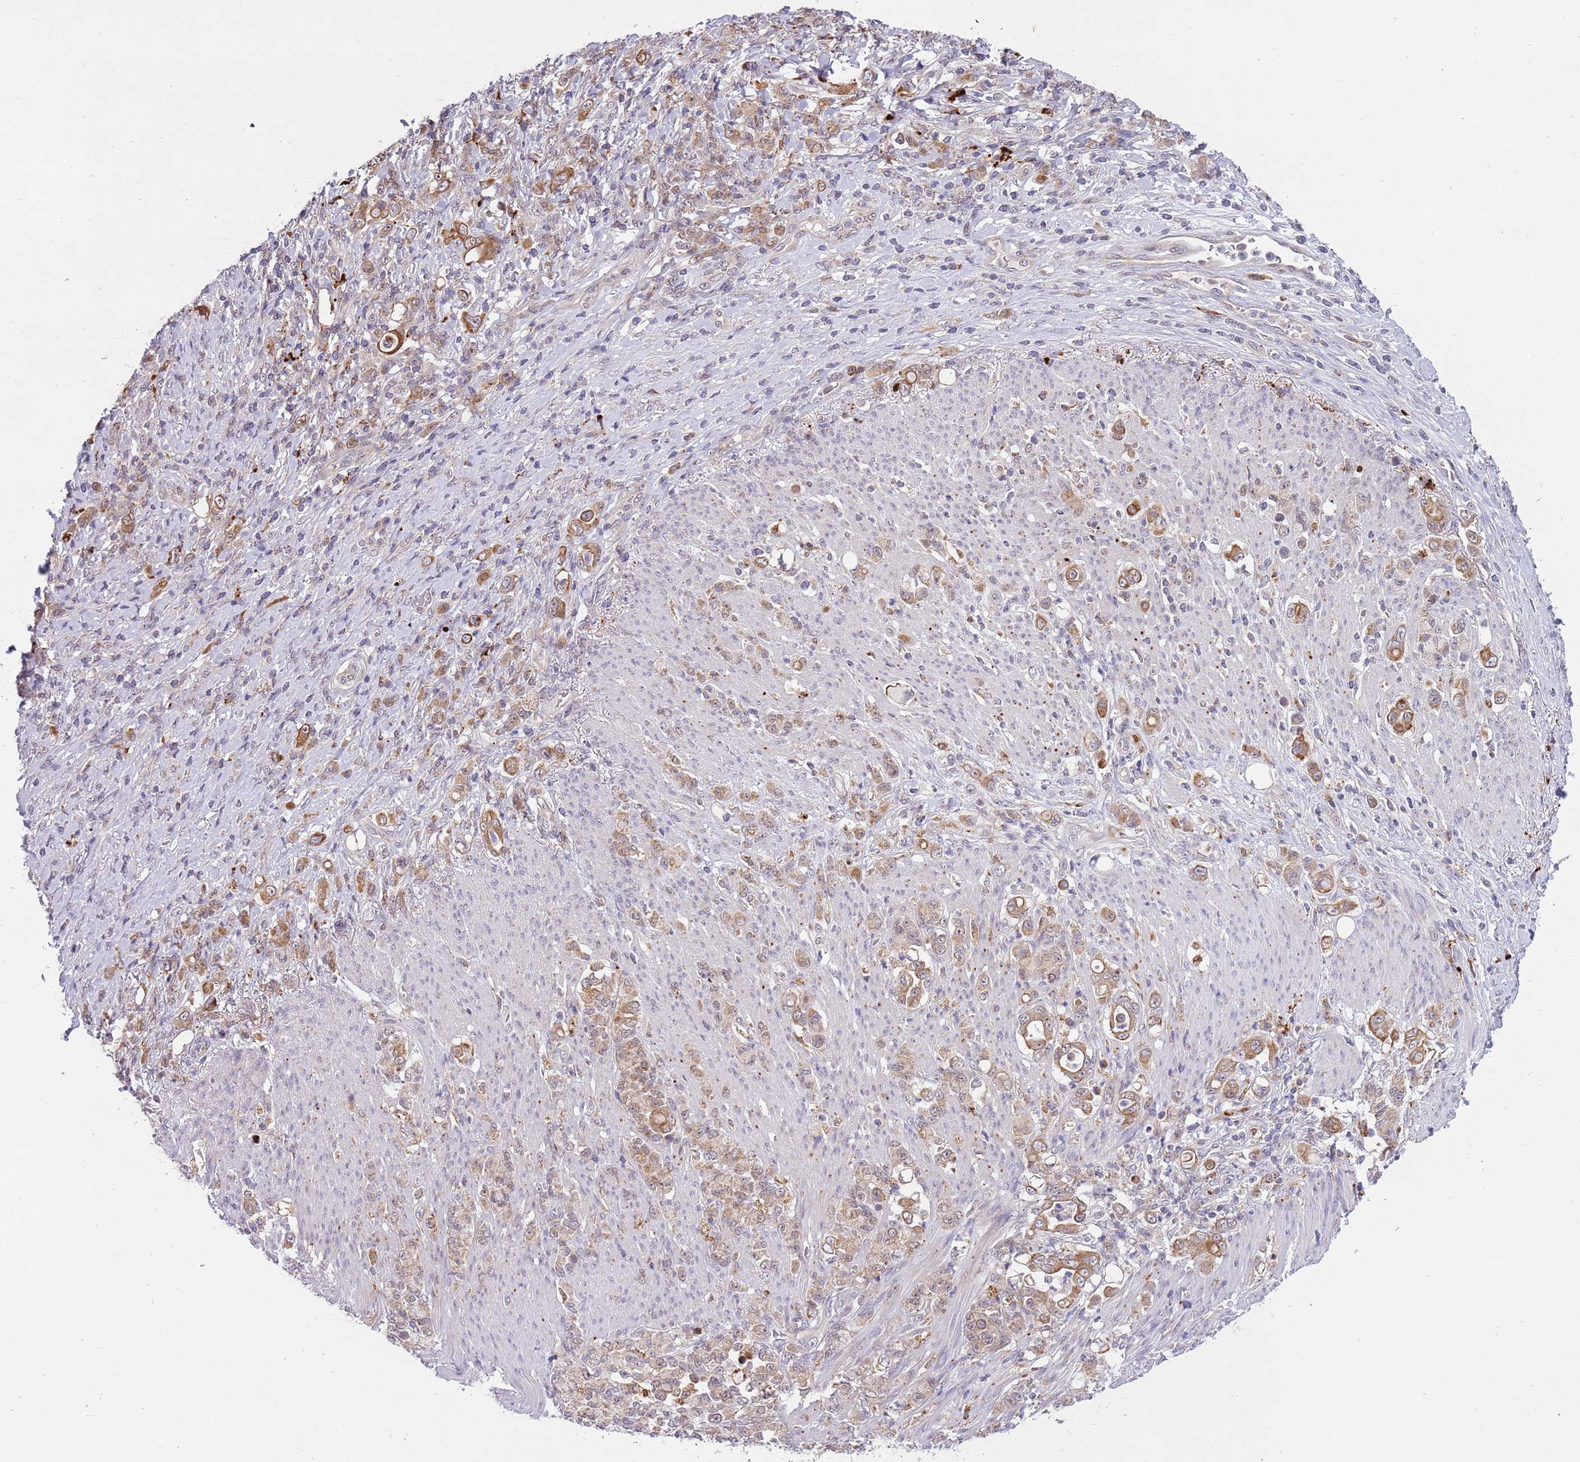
{"staining": {"intensity": "moderate", "quantity": ">75%", "location": "cytoplasmic/membranous"}, "tissue": "stomach cancer", "cell_type": "Tumor cells", "image_type": "cancer", "snomed": [{"axis": "morphology", "description": "Normal tissue, NOS"}, {"axis": "morphology", "description": "Adenocarcinoma, NOS"}, {"axis": "topography", "description": "Stomach"}], "caption": "DAB immunohistochemical staining of stomach cancer displays moderate cytoplasmic/membranous protein expression in about >75% of tumor cells. Nuclei are stained in blue.", "gene": "TRIM27", "patient": {"sex": "female", "age": 79}}